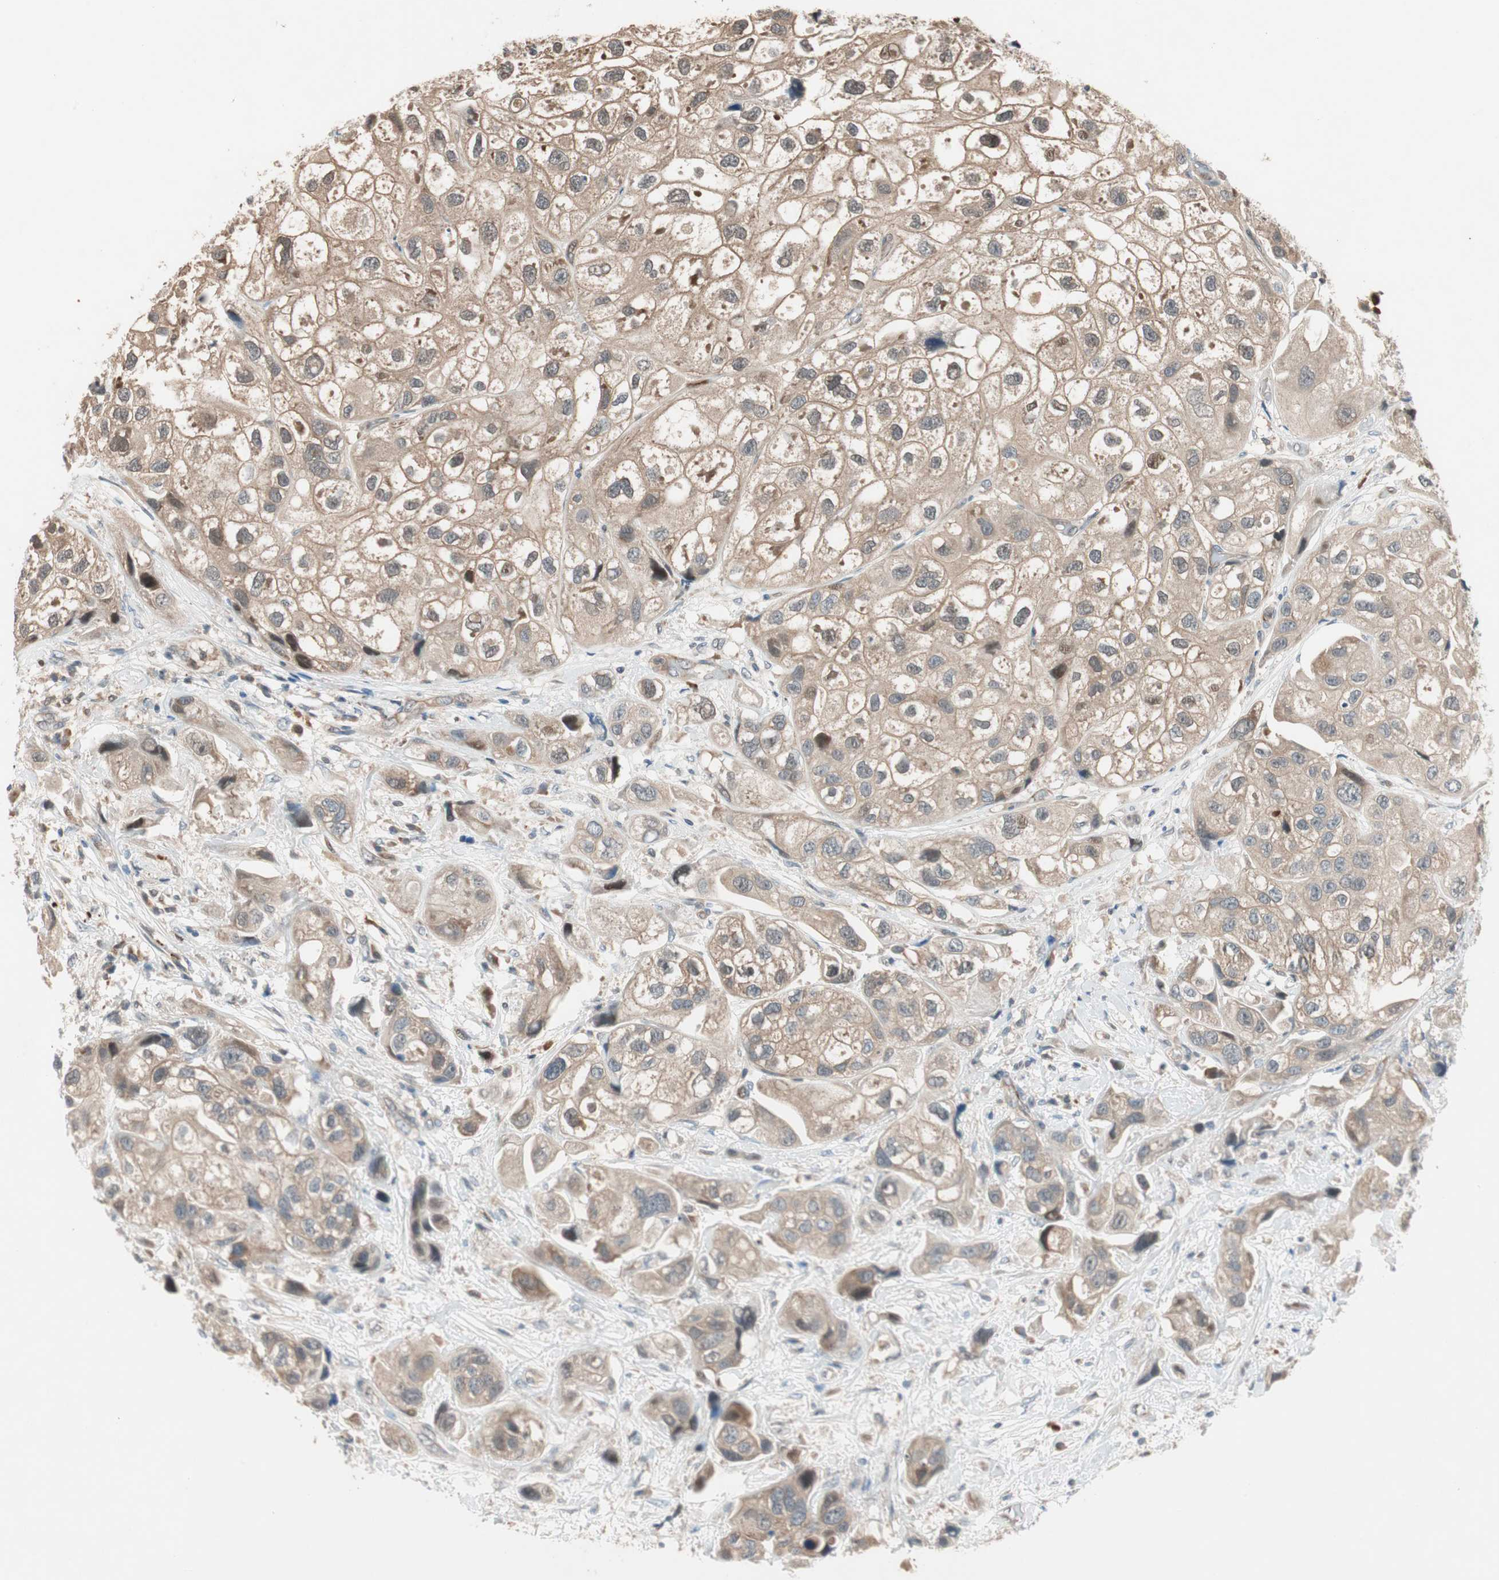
{"staining": {"intensity": "moderate", "quantity": "<25%", "location": "nuclear"}, "tissue": "urothelial cancer", "cell_type": "Tumor cells", "image_type": "cancer", "snomed": [{"axis": "morphology", "description": "Urothelial carcinoma, High grade"}, {"axis": "topography", "description": "Urinary bladder"}], "caption": "Urothelial cancer stained with a brown dye displays moderate nuclear positive staining in approximately <25% of tumor cells.", "gene": "PIK3R3", "patient": {"sex": "female", "age": 64}}